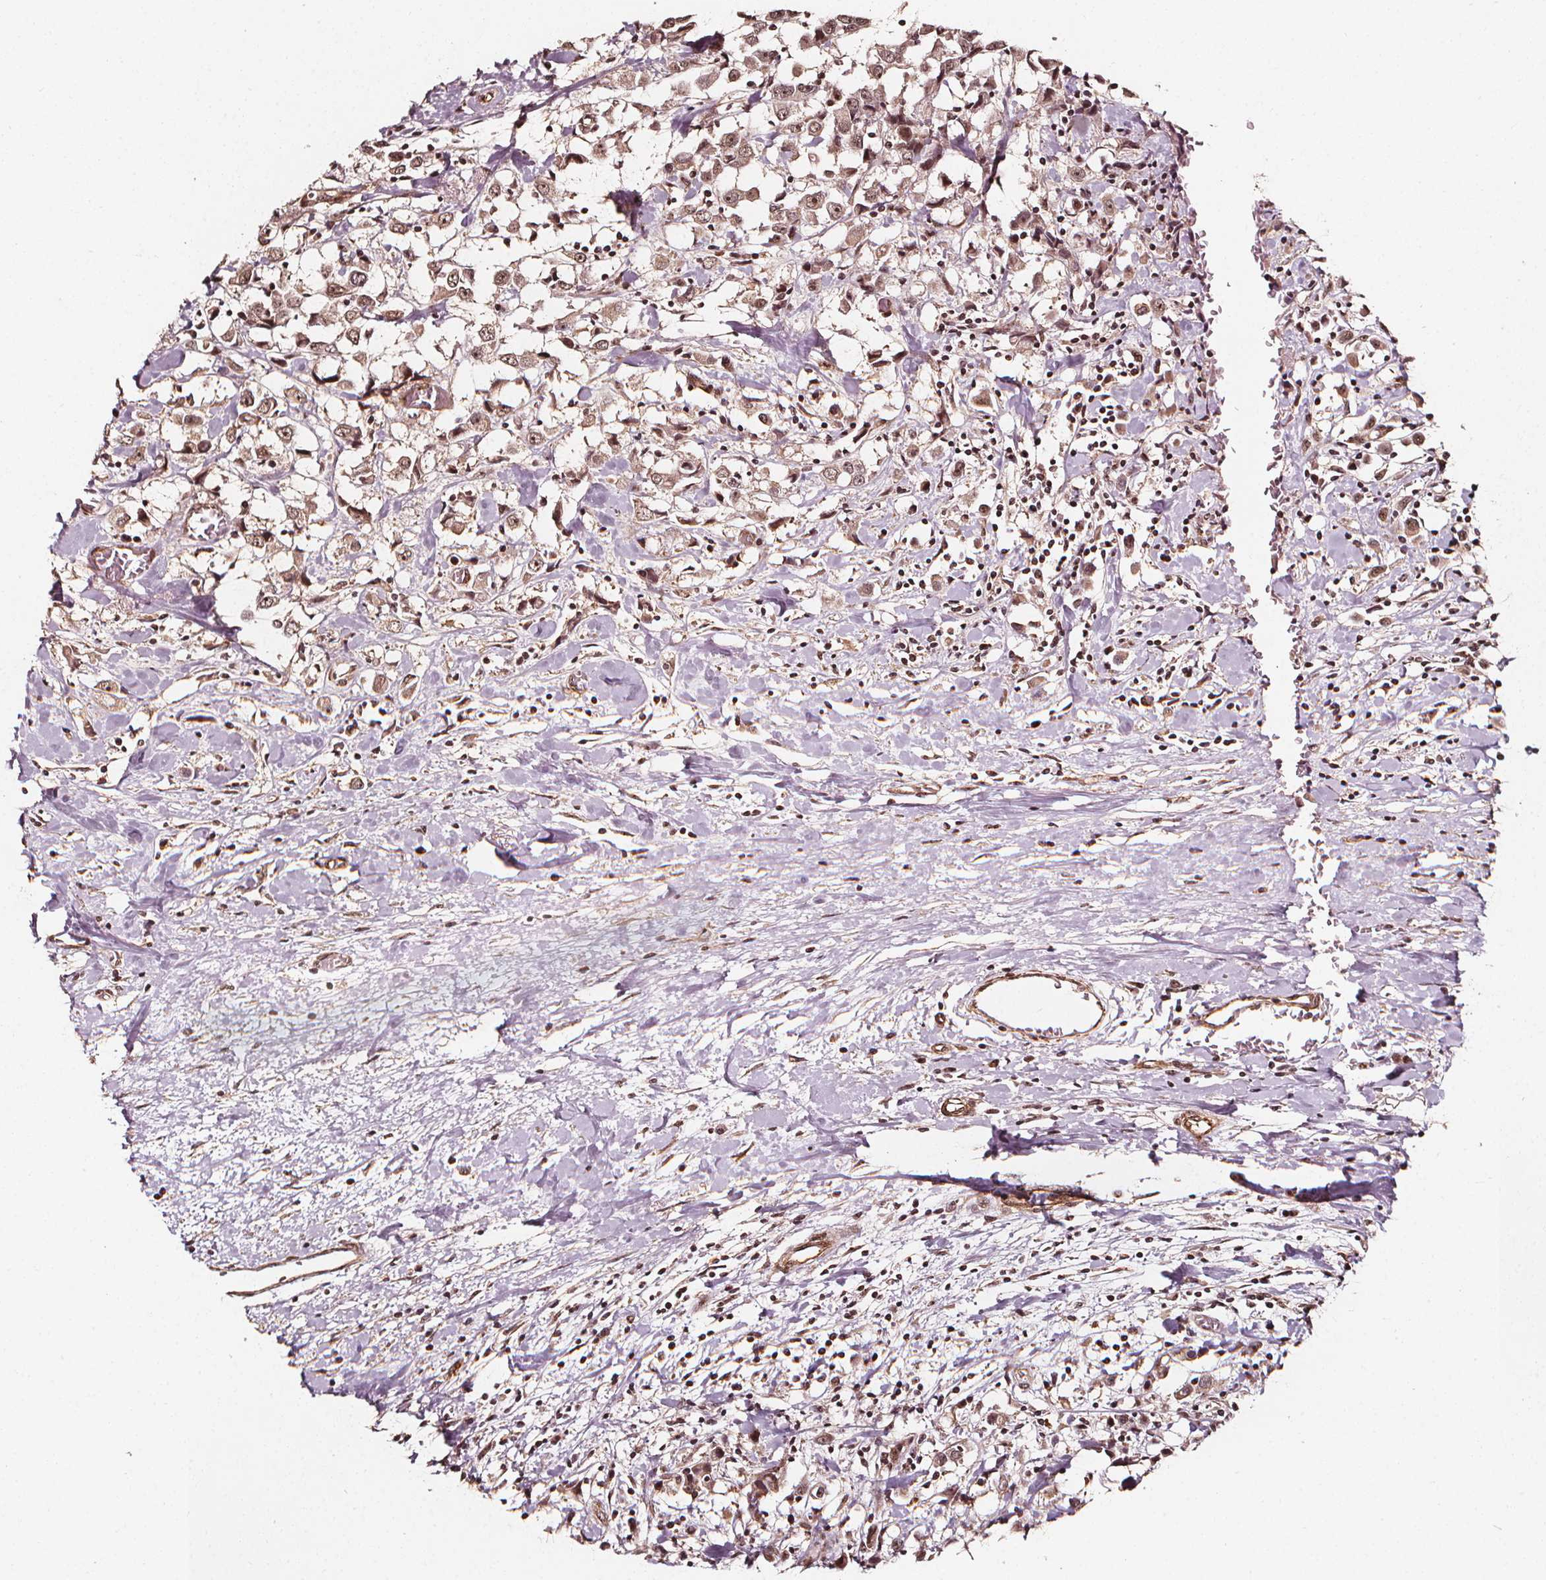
{"staining": {"intensity": "moderate", "quantity": ">75%", "location": "cytoplasmic/membranous,nuclear"}, "tissue": "breast cancer", "cell_type": "Tumor cells", "image_type": "cancer", "snomed": [{"axis": "morphology", "description": "Duct carcinoma"}, {"axis": "topography", "description": "Breast"}], "caption": "Human intraductal carcinoma (breast) stained with a brown dye exhibits moderate cytoplasmic/membranous and nuclear positive expression in approximately >75% of tumor cells.", "gene": "EXOSC9", "patient": {"sex": "female", "age": 61}}